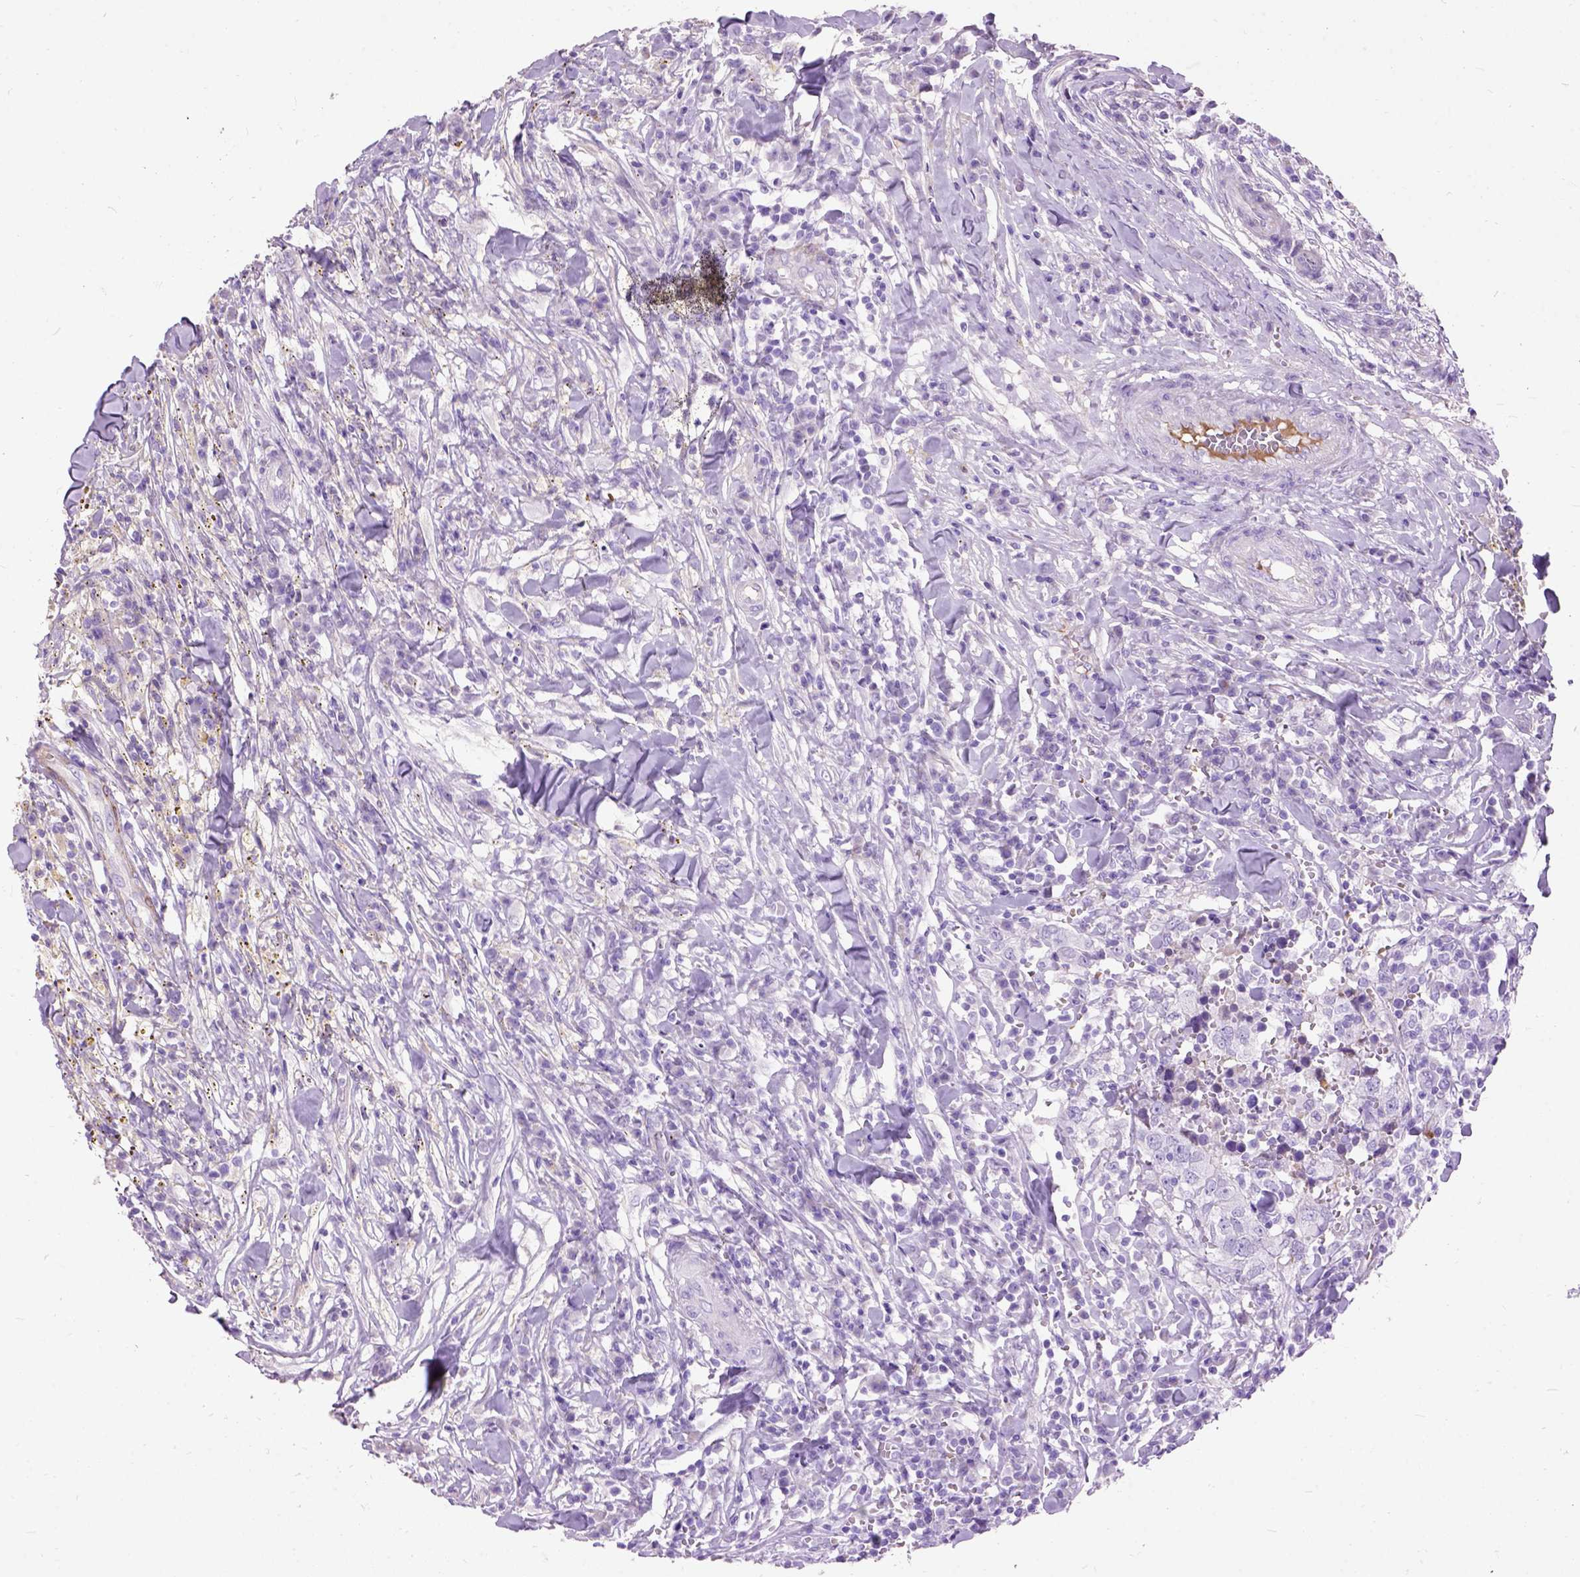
{"staining": {"intensity": "negative", "quantity": "none", "location": "none"}, "tissue": "breast cancer", "cell_type": "Tumor cells", "image_type": "cancer", "snomed": [{"axis": "morphology", "description": "Duct carcinoma"}, {"axis": "topography", "description": "Breast"}], "caption": "Tumor cells show no significant protein staining in breast invasive ductal carcinoma.", "gene": "MAPT", "patient": {"sex": "female", "age": 30}}